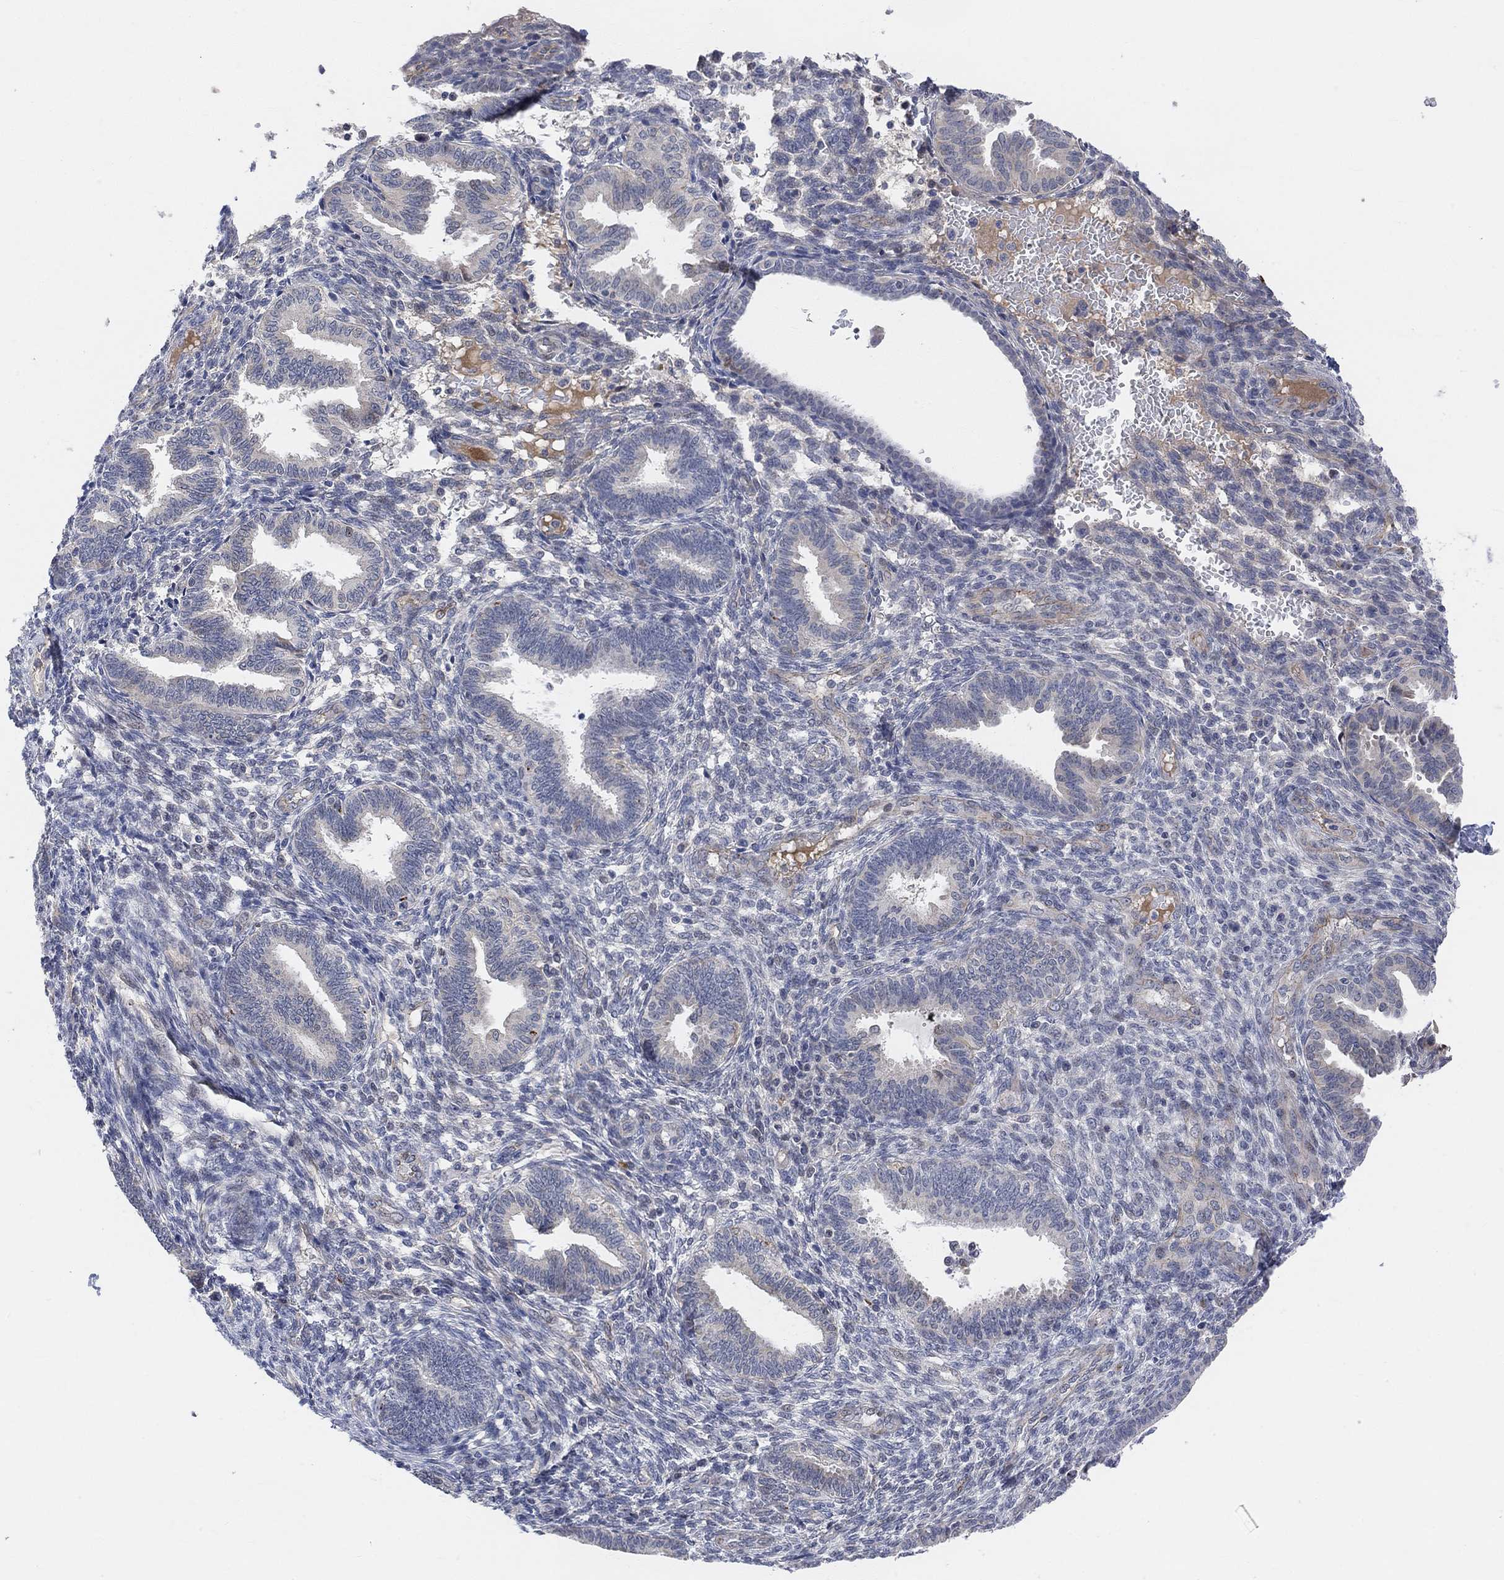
{"staining": {"intensity": "negative", "quantity": "none", "location": "none"}, "tissue": "endometrium", "cell_type": "Cells in endometrial stroma", "image_type": "normal", "snomed": [{"axis": "morphology", "description": "Normal tissue, NOS"}, {"axis": "topography", "description": "Endometrium"}], "caption": "DAB immunohistochemical staining of normal human endometrium displays no significant expression in cells in endometrial stroma.", "gene": "HCRTR1", "patient": {"sex": "female", "age": 42}}